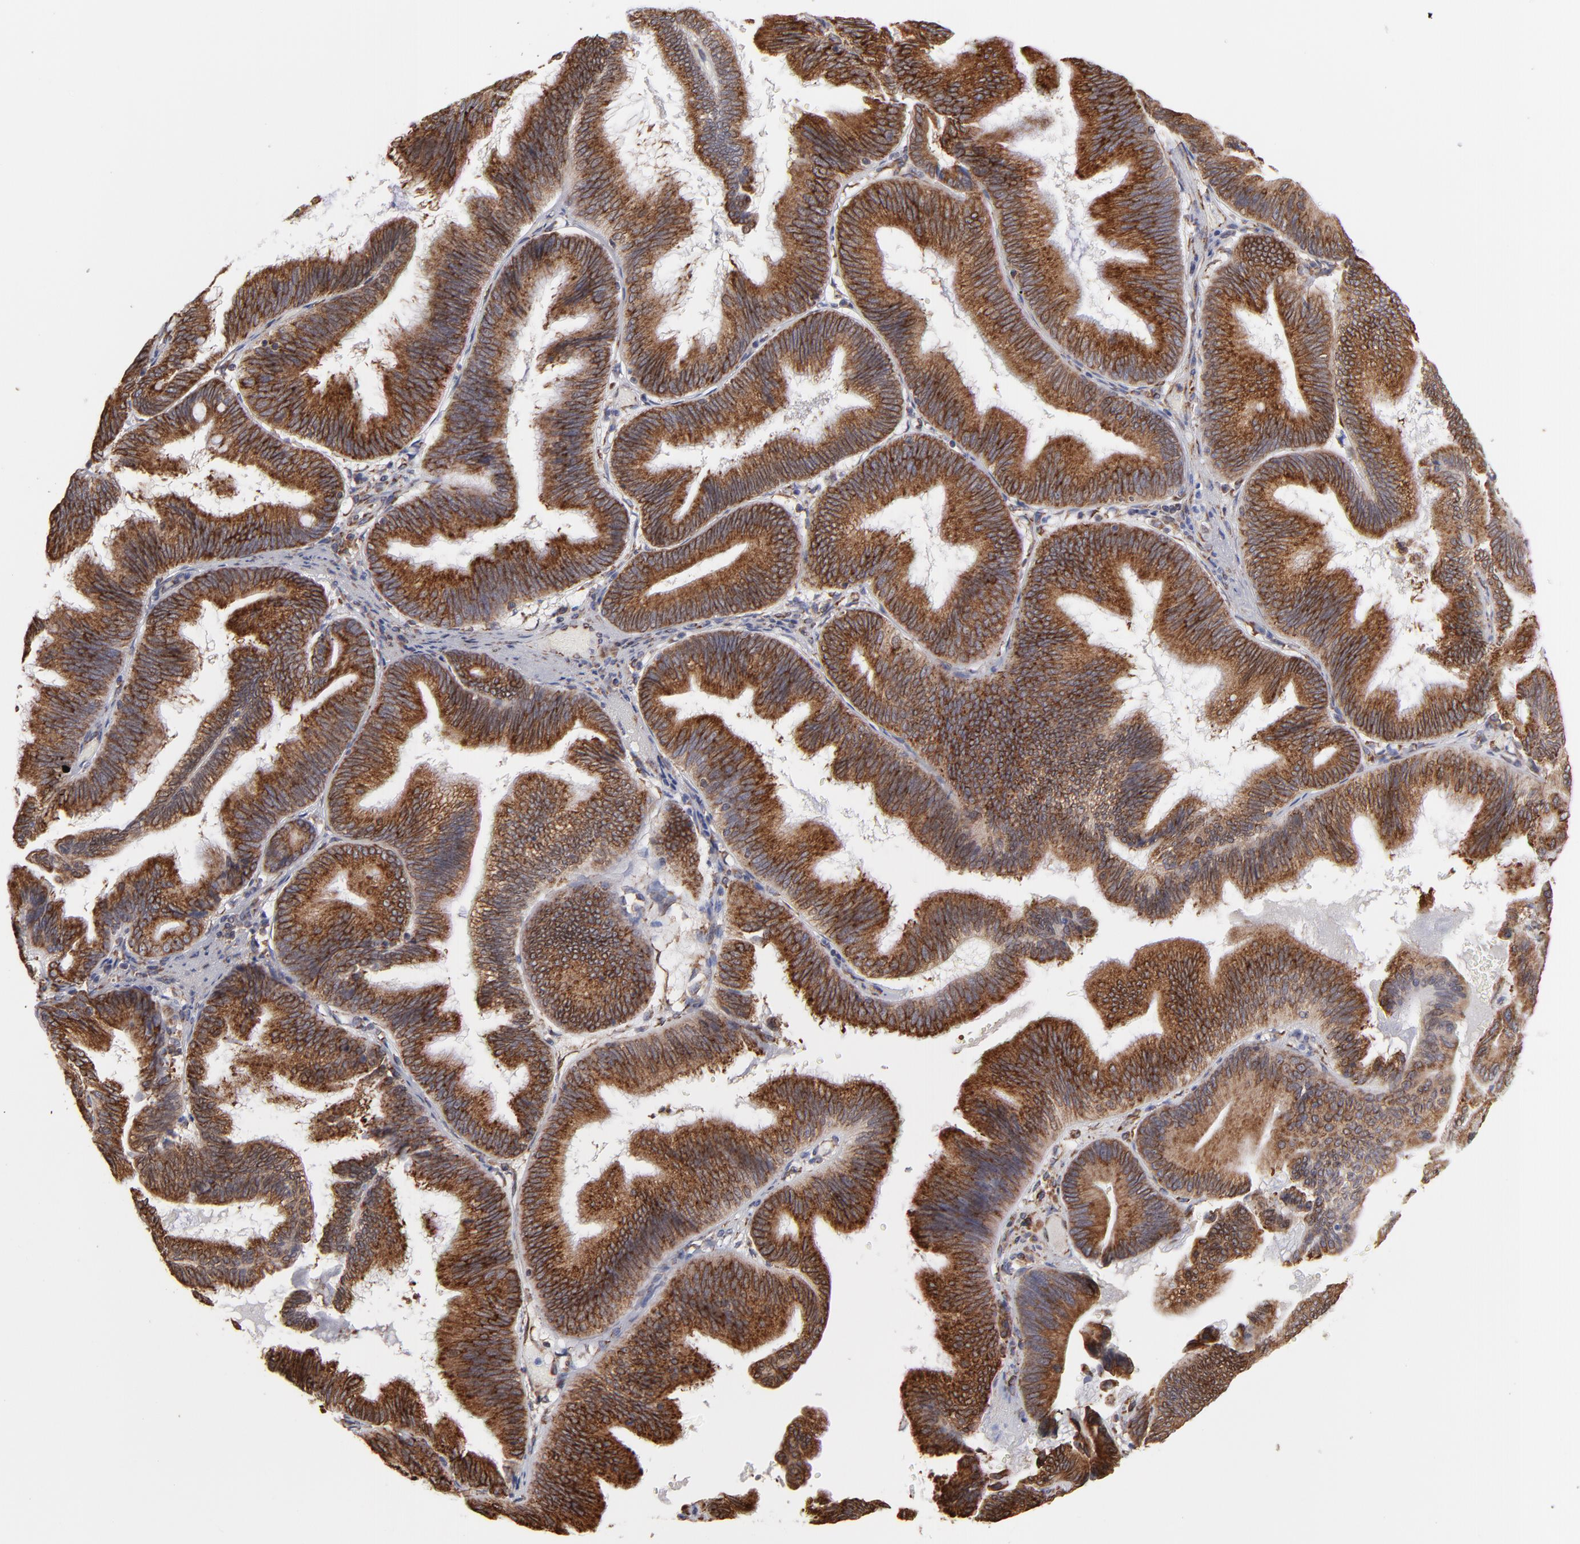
{"staining": {"intensity": "moderate", "quantity": ">75%", "location": "cytoplasmic/membranous"}, "tissue": "pancreatic cancer", "cell_type": "Tumor cells", "image_type": "cancer", "snomed": [{"axis": "morphology", "description": "Adenocarcinoma, NOS"}, {"axis": "topography", "description": "Pancreas"}], "caption": "High-power microscopy captured an immunohistochemistry histopathology image of adenocarcinoma (pancreatic), revealing moderate cytoplasmic/membranous staining in approximately >75% of tumor cells. (Brightfield microscopy of DAB IHC at high magnification).", "gene": "KTN1", "patient": {"sex": "male", "age": 82}}